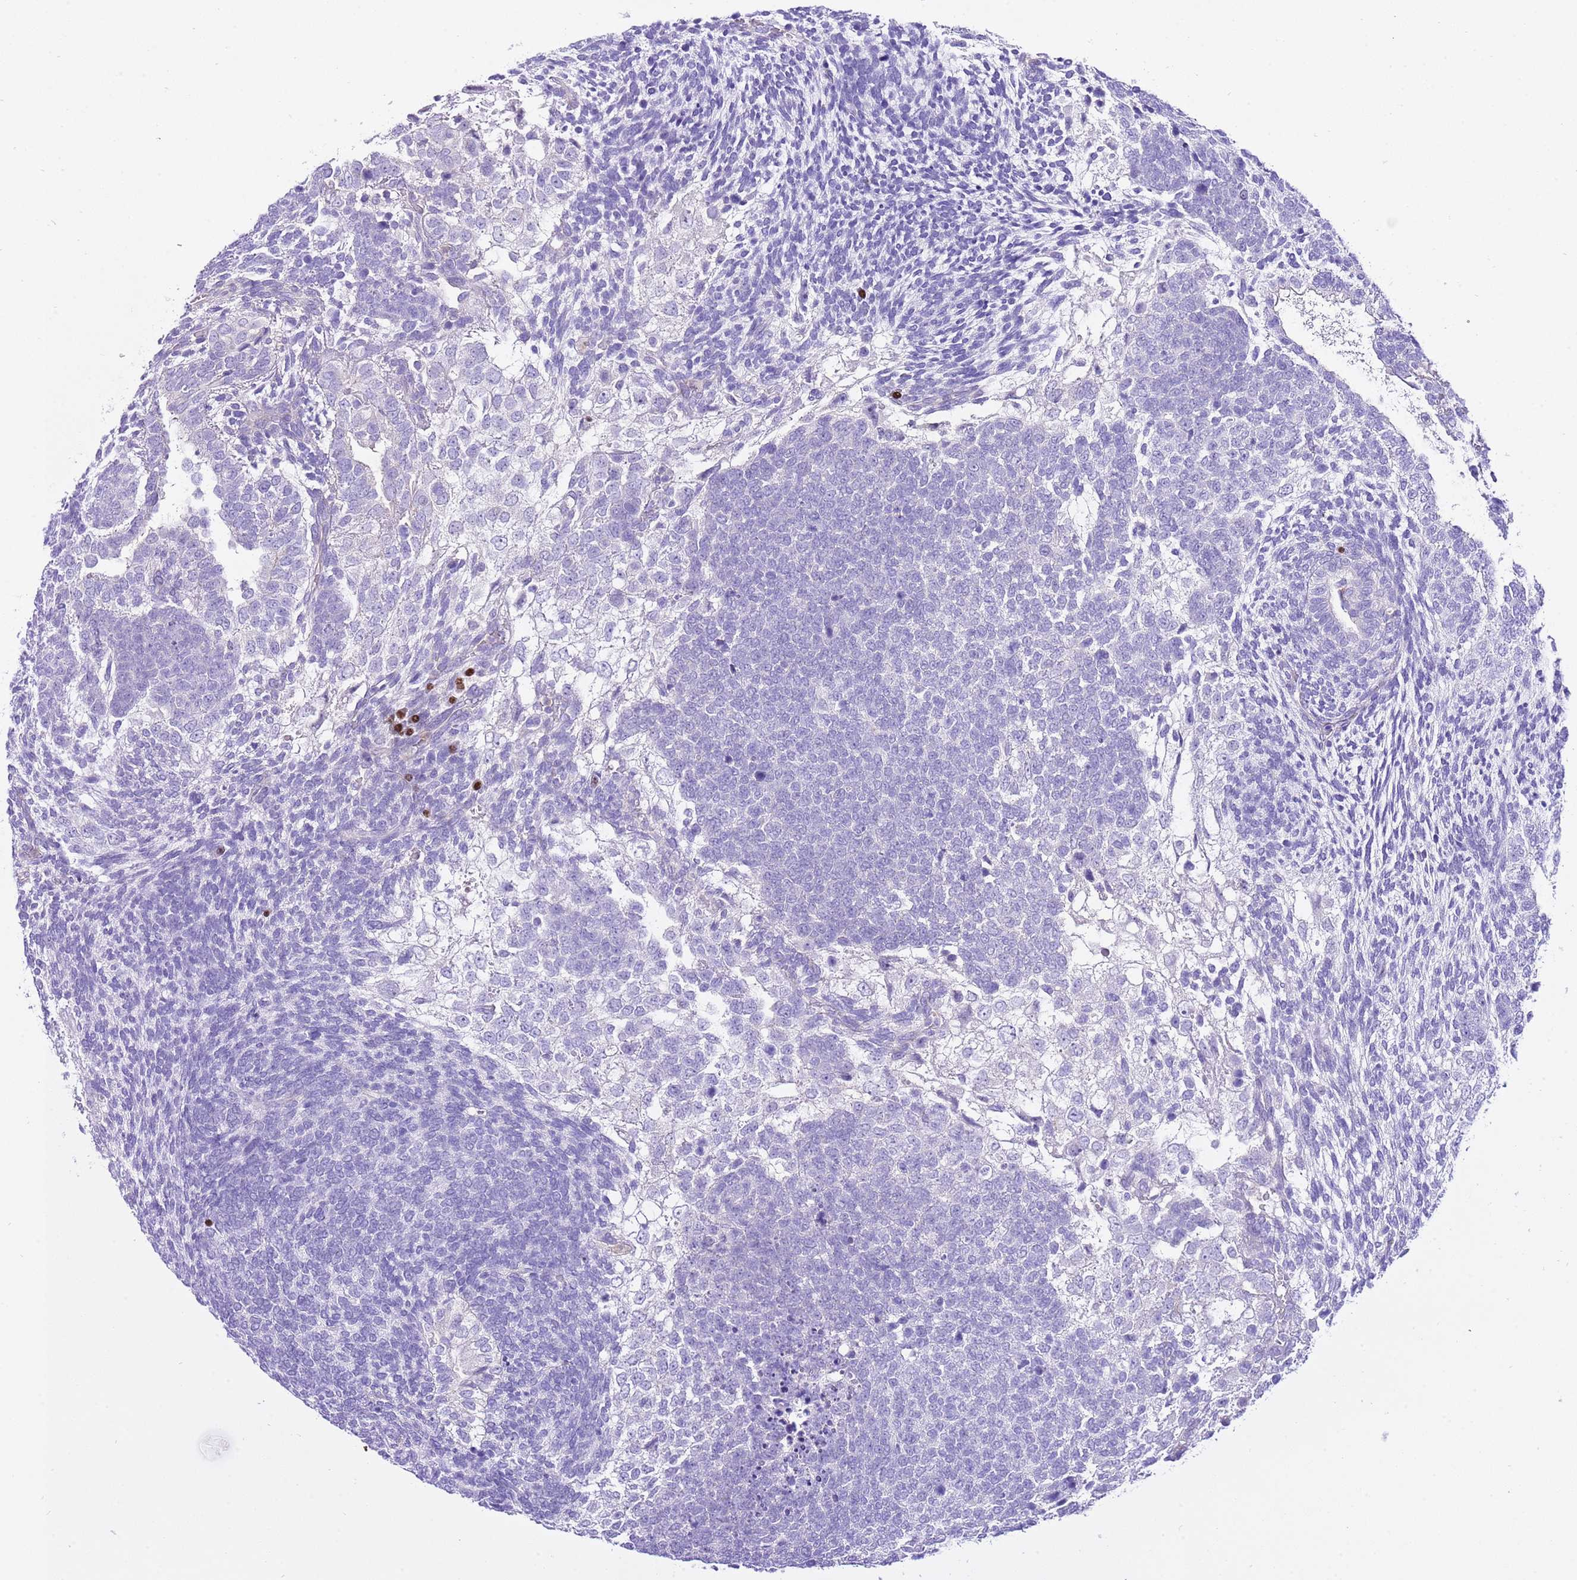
{"staining": {"intensity": "negative", "quantity": "none", "location": "none"}, "tissue": "testis cancer", "cell_type": "Tumor cells", "image_type": "cancer", "snomed": [{"axis": "morphology", "description": "Carcinoma, Embryonal, NOS"}, {"axis": "topography", "description": "Testis"}], "caption": "Testis cancer was stained to show a protein in brown. There is no significant positivity in tumor cells.", "gene": "BHLHA15", "patient": {"sex": "male", "age": 23}}